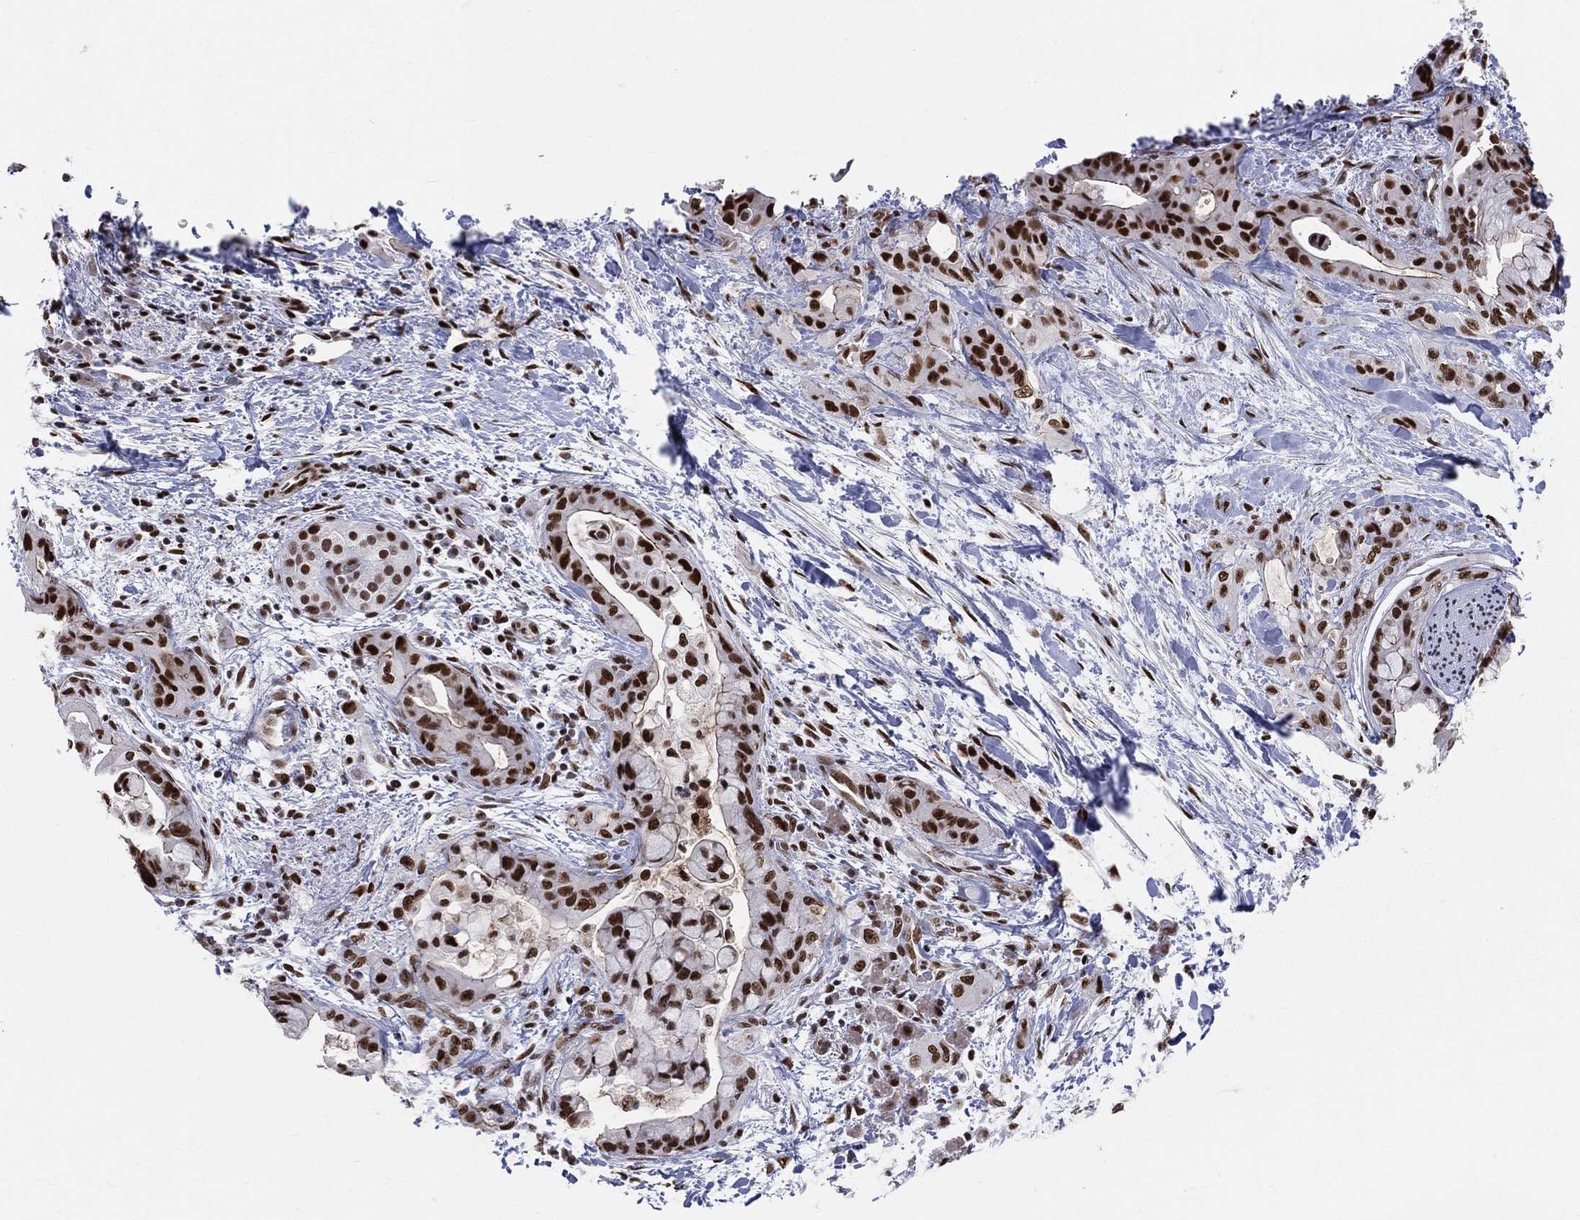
{"staining": {"intensity": "strong", "quantity": ">75%", "location": "nuclear"}, "tissue": "pancreatic cancer", "cell_type": "Tumor cells", "image_type": "cancer", "snomed": [{"axis": "morphology", "description": "Adenocarcinoma, NOS"}, {"axis": "topography", "description": "Pancreas"}], "caption": "Pancreatic cancer tissue exhibits strong nuclear expression in about >75% of tumor cells", "gene": "CDK7", "patient": {"sex": "male", "age": 71}}